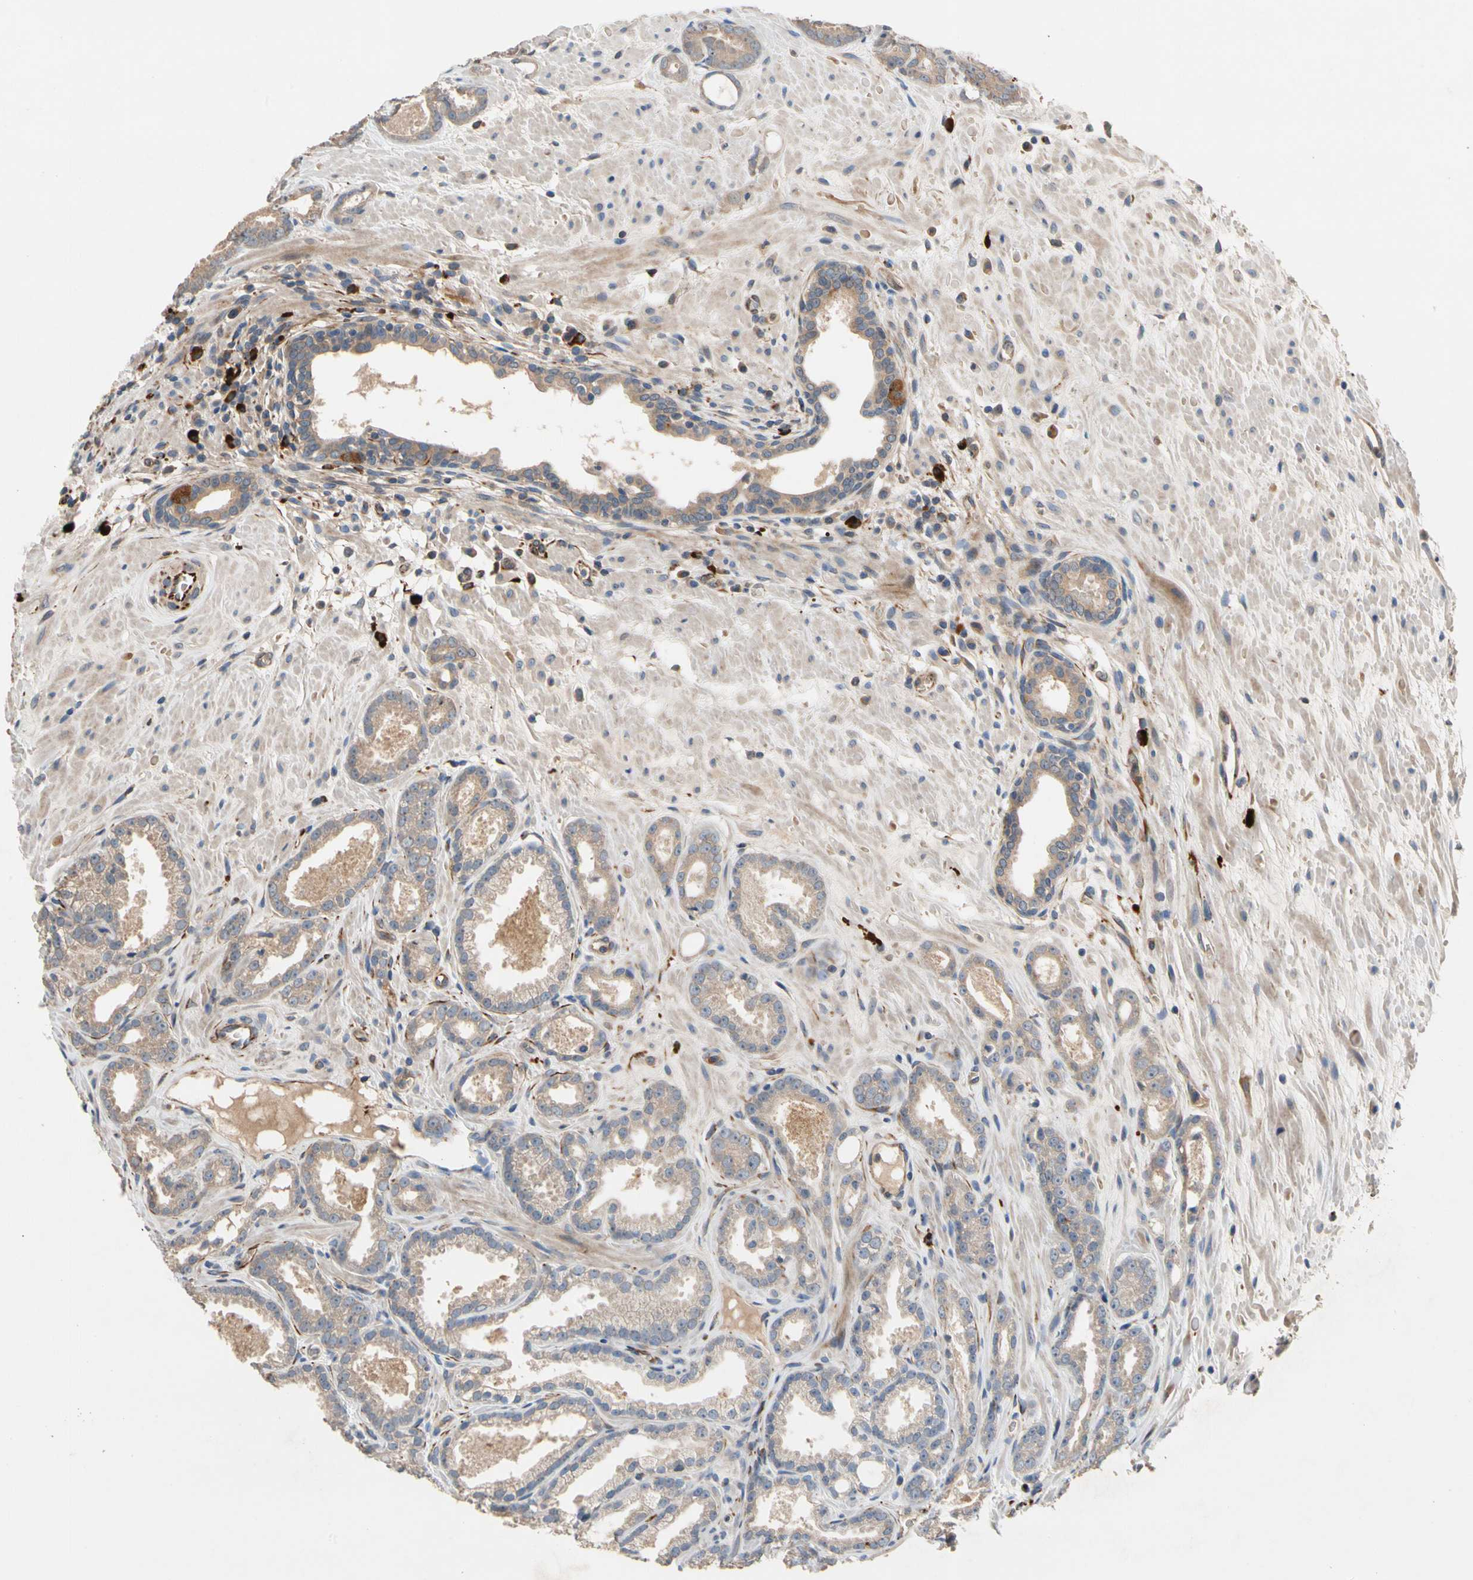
{"staining": {"intensity": "weak", "quantity": ">75%", "location": "cytoplasmic/membranous"}, "tissue": "prostate cancer", "cell_type": "Tumor cells", "image_type": "cancer", "snomed": [{"axis": "morphology", "description": "Adenocarcinoma, Low grade"}, {"axis": "topography", "description": "Prostate"}], "caption": "Low-grade adenocarcinoma (prostate) was stained to show a protein in brown. There is low levels of weak cytoplasmic/membranous staining in approximately >75% of tumor cells. (DAB (3,3'-diaminobenzidine) IHC, brown staining for protein, blue staining for nuclei).", "gene": "FGD6", "patient": {"sex": "male", "age": 57}}